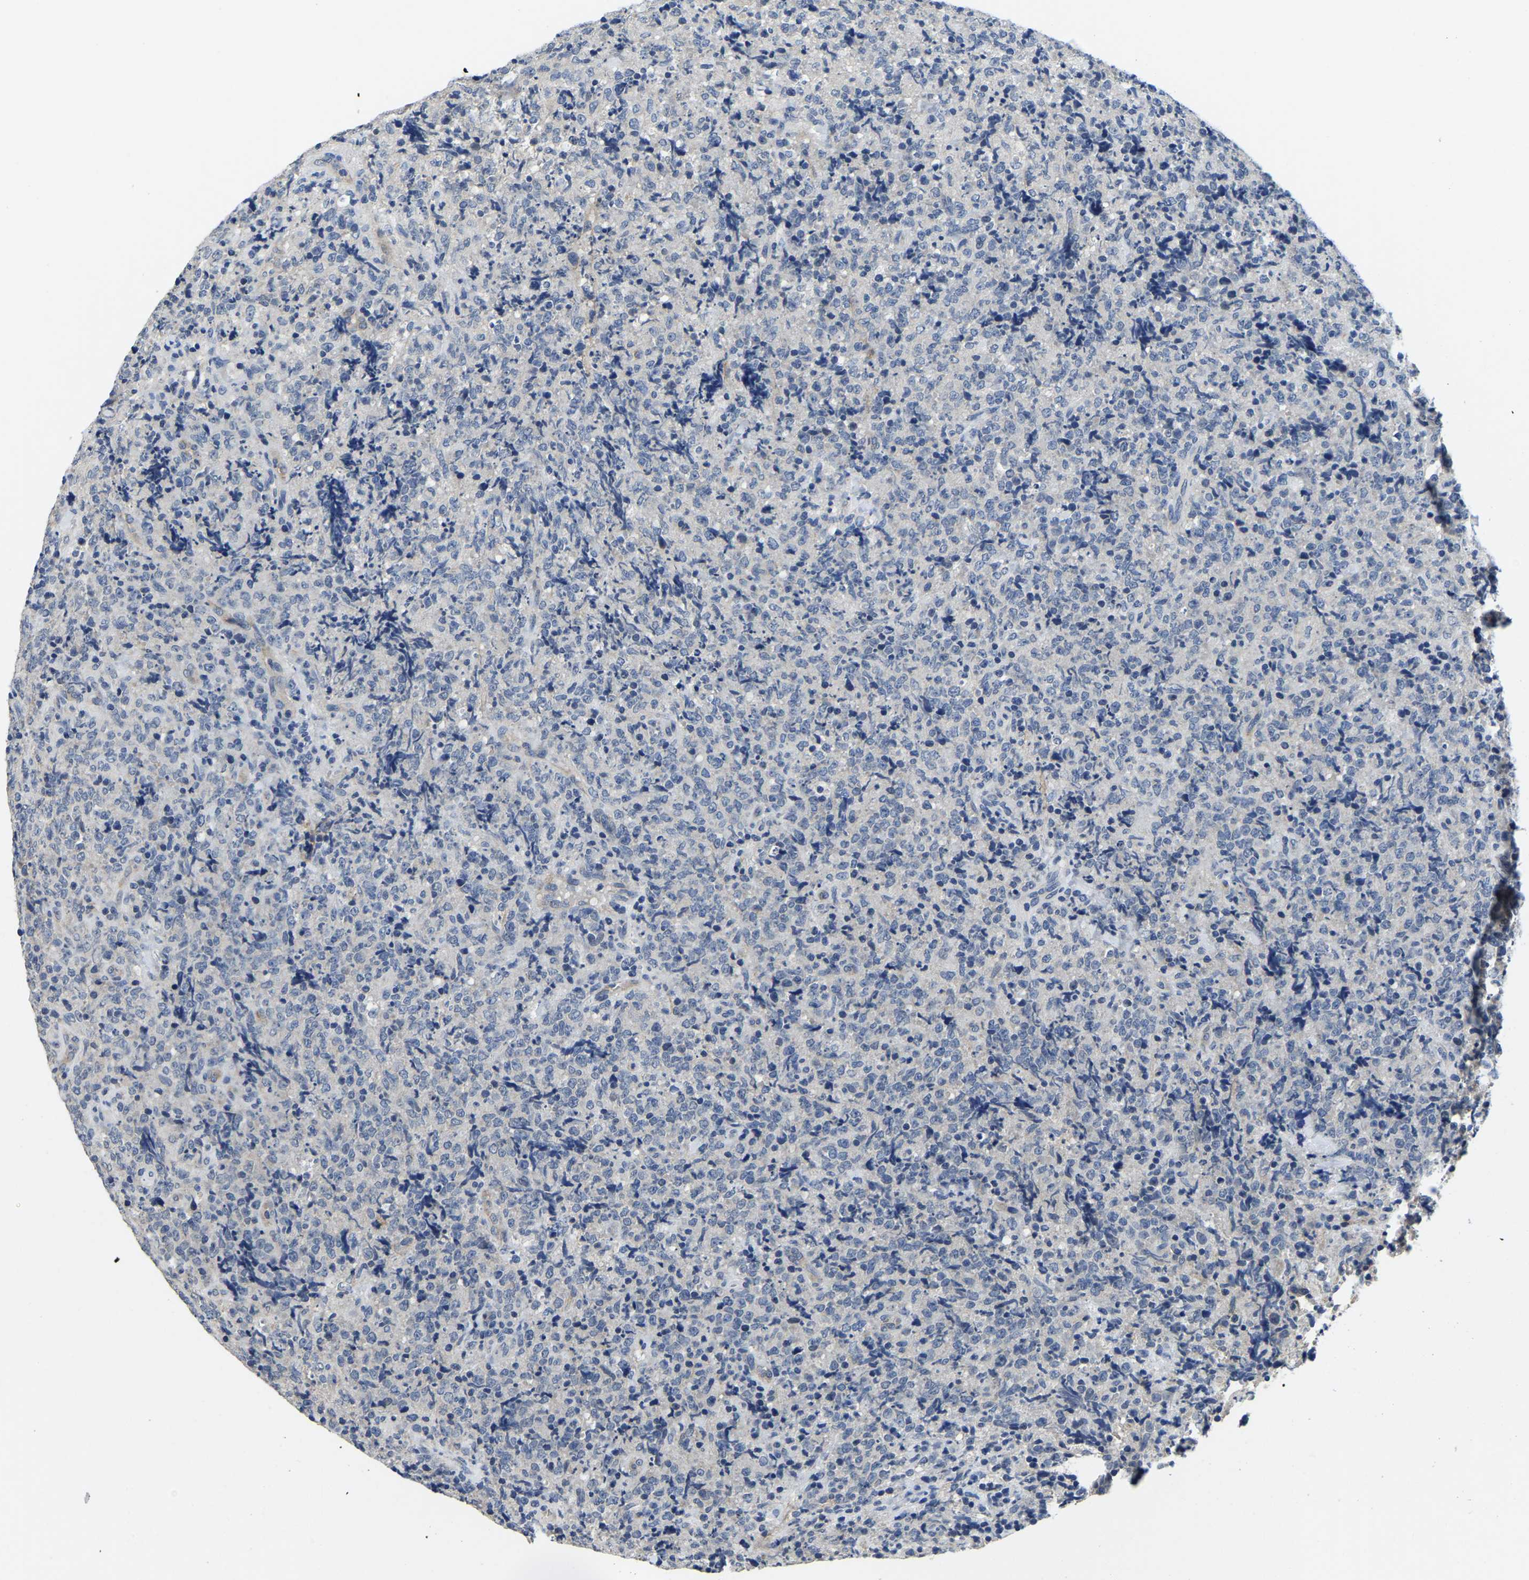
{"staining": {"intensity": "negative", "quantity": "none", "location": "none"}, "tissue": "lymphoma", "cell_type": "Tumor cells", "image_type": "cancer", "snomed": [{"axis": "morphology", "description": "Malignant lymphoma, non-Hodgkin's type, High grade"}, {"axis": "topography", "description": "Tonsil"}], "caption": "Immunohistochemistry image of human malignant lymphoma, non-Hodgkin's type (high-grade) stained for a protein (brown), which exhibits no staining in tumor cells.", "gene": "ITGA2", "patient": {"sex": "female", "age": 36}}